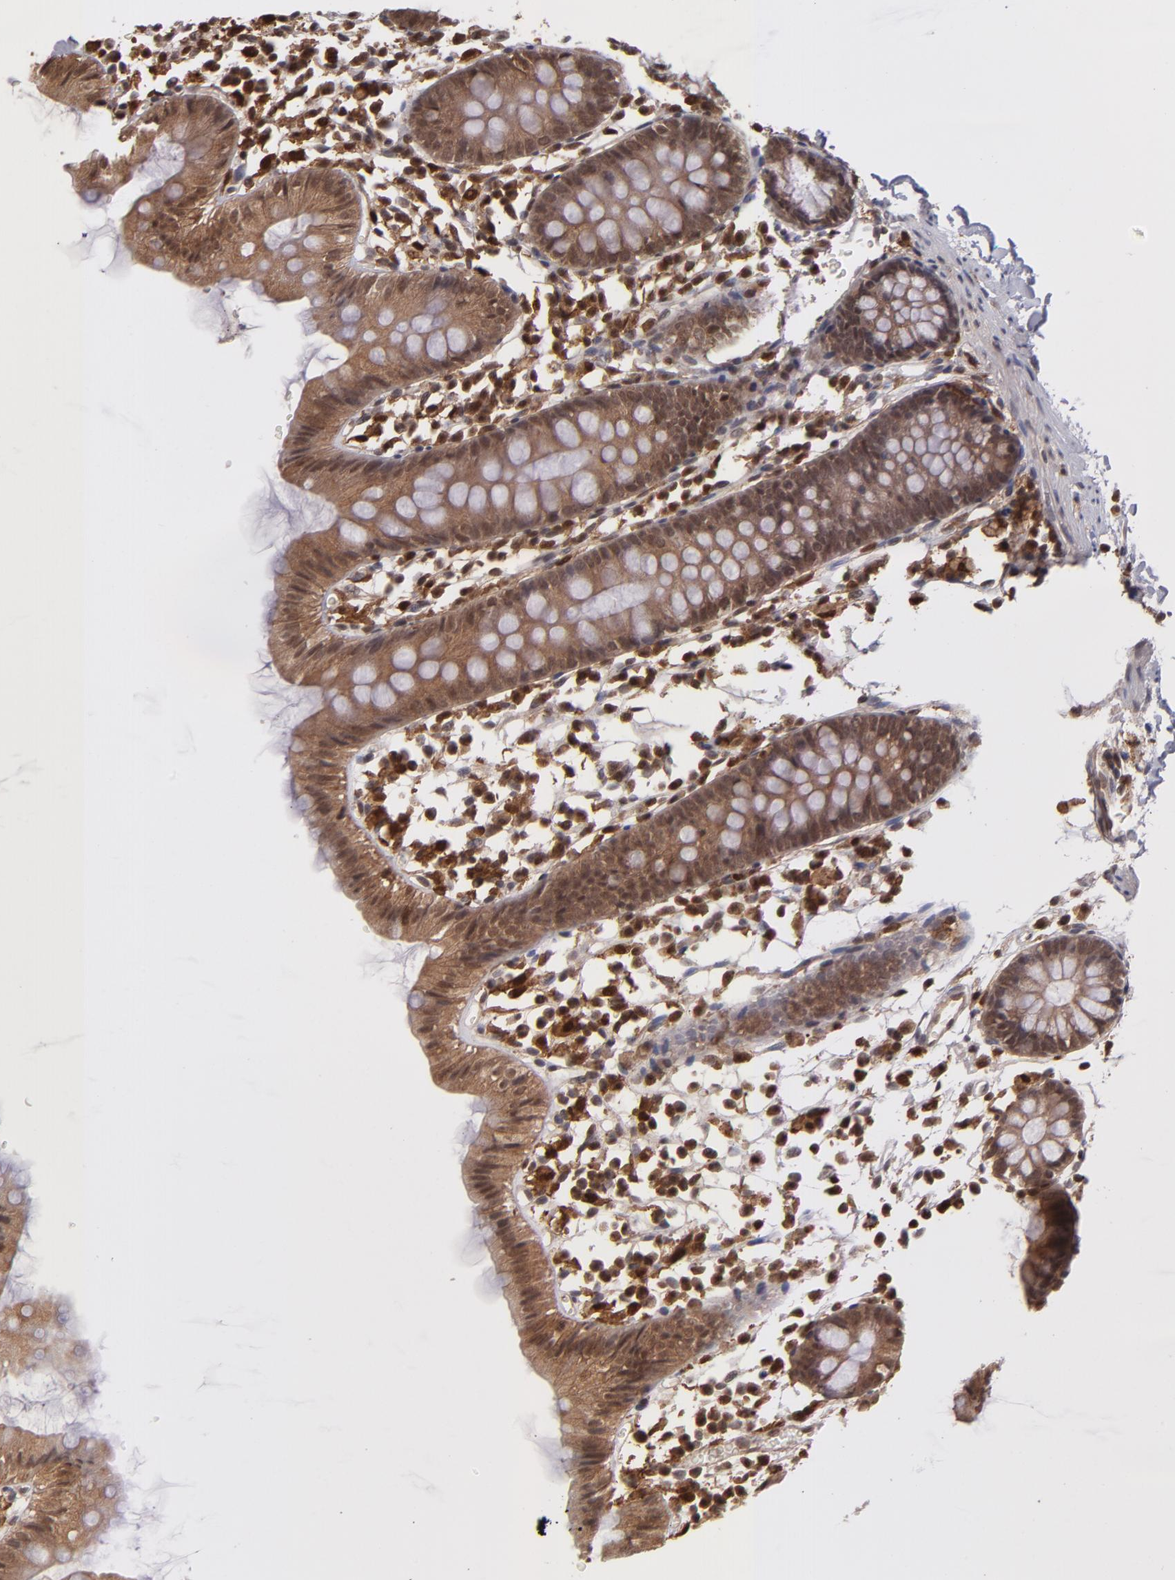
{"staining": {"intensity": "moderate", "quantity": ">75%", "location": "cytoplasmic/membranous,nuclear"}, "tissue": "colon", "cell_type": "Endothelial cells", "image_type": "normal", "snomed": [{"axis": "morphology", "description": "Normal tissue, NOS"}, {"axis": "topography", "description": "Colon"}], "caption": "IHC histopathology image of normal human colon stained for a protein (brown), which demonstrates medium levels of moderate cytoplasmic/membranous,nuclear positivity in about >75% of endothelial cells.", "gene": "GRB2", "patient": {"sex": "male", "age": 14}}